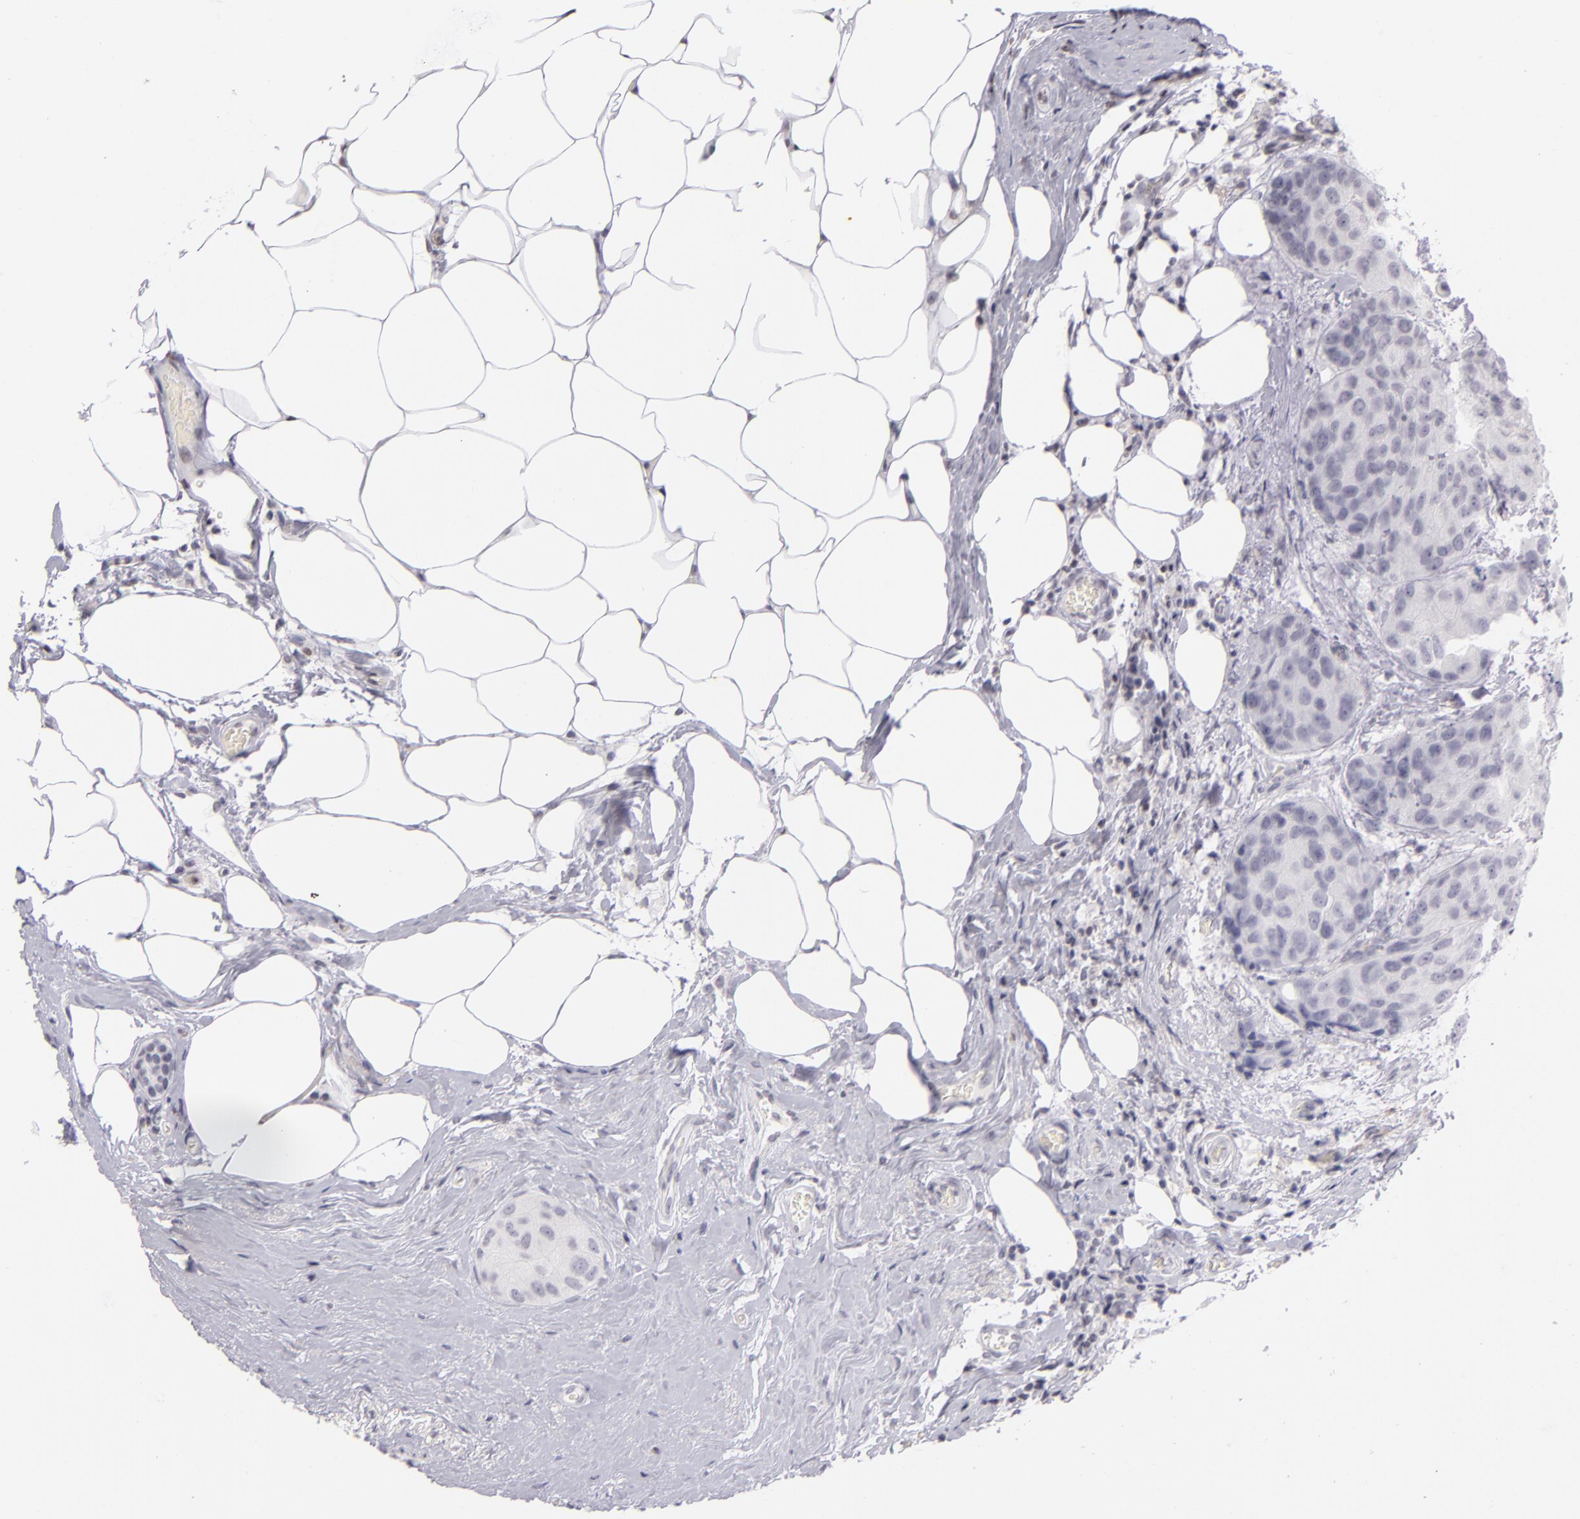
{"staining": {"intensity": "negative", "quantity": "none", "location": "none"}, "tissue": "breast cancer", "cell_type": "Tumor cells", "image_type": "cancer", "snomed": [{"axis": "morphology", "description": "Duct carcinoma"}, {"axis": "topography", "description": "Breast"}], "caption": "High power microscopy photomicrograph of an immunohistochemistry (IHC) micrograph of breast cancer (invasive ductal carcinoma), revealing no significant staining in tumor cells. (DAB immunohistochemistry (IHC) visualized using brightfield microscopy, high magnification).", "gene": "CD40", "patient": {"sex": "female", "age": 68}}